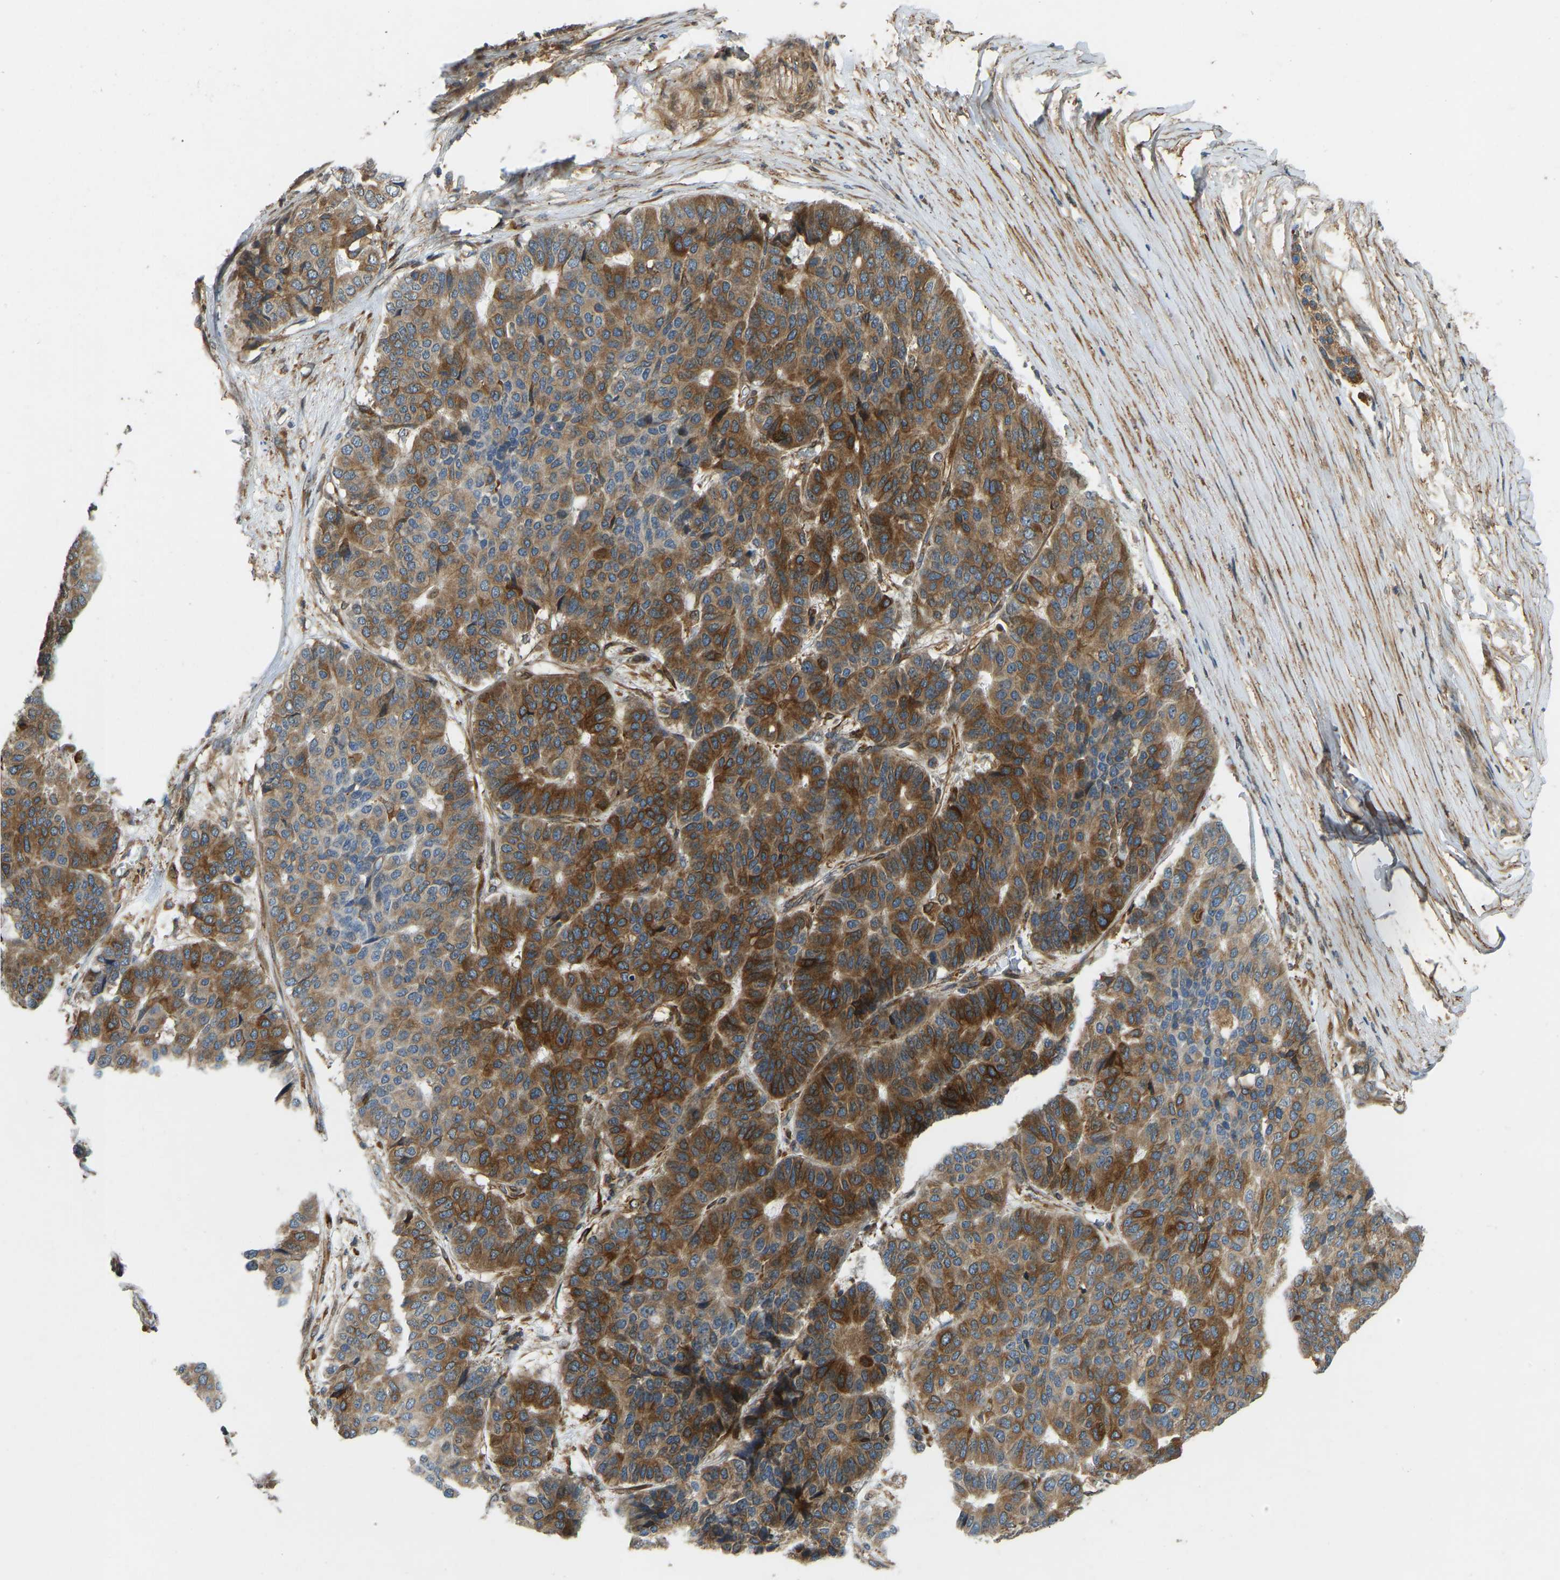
{"staining": {"intensity": "strong", "quantity": ">75%", "location": "cytoplasmic/membranous"}, "tissue": "pancreatic cancer", "cell_type": "Tumor cells", "image_type": "cancer", "snomed": [{"axis": "morphology", "description": "Adenocarcinoma, NOS"}, {"axis": "topography", "description": "Pancreas"}], "caption": "Brown immunohistochemical staining in human pancreatic cancer demonstrates strong cytoplasmic/membranous expression in about >75% of tumor cells. (Stains: DAB (3,3'-diaminobenzidine) in brown, nuclei in blue, Microscopy: brightfield microscopy at high magnification).", "gene": "OS9", "patient": {"sex": "male", "age": 50}}